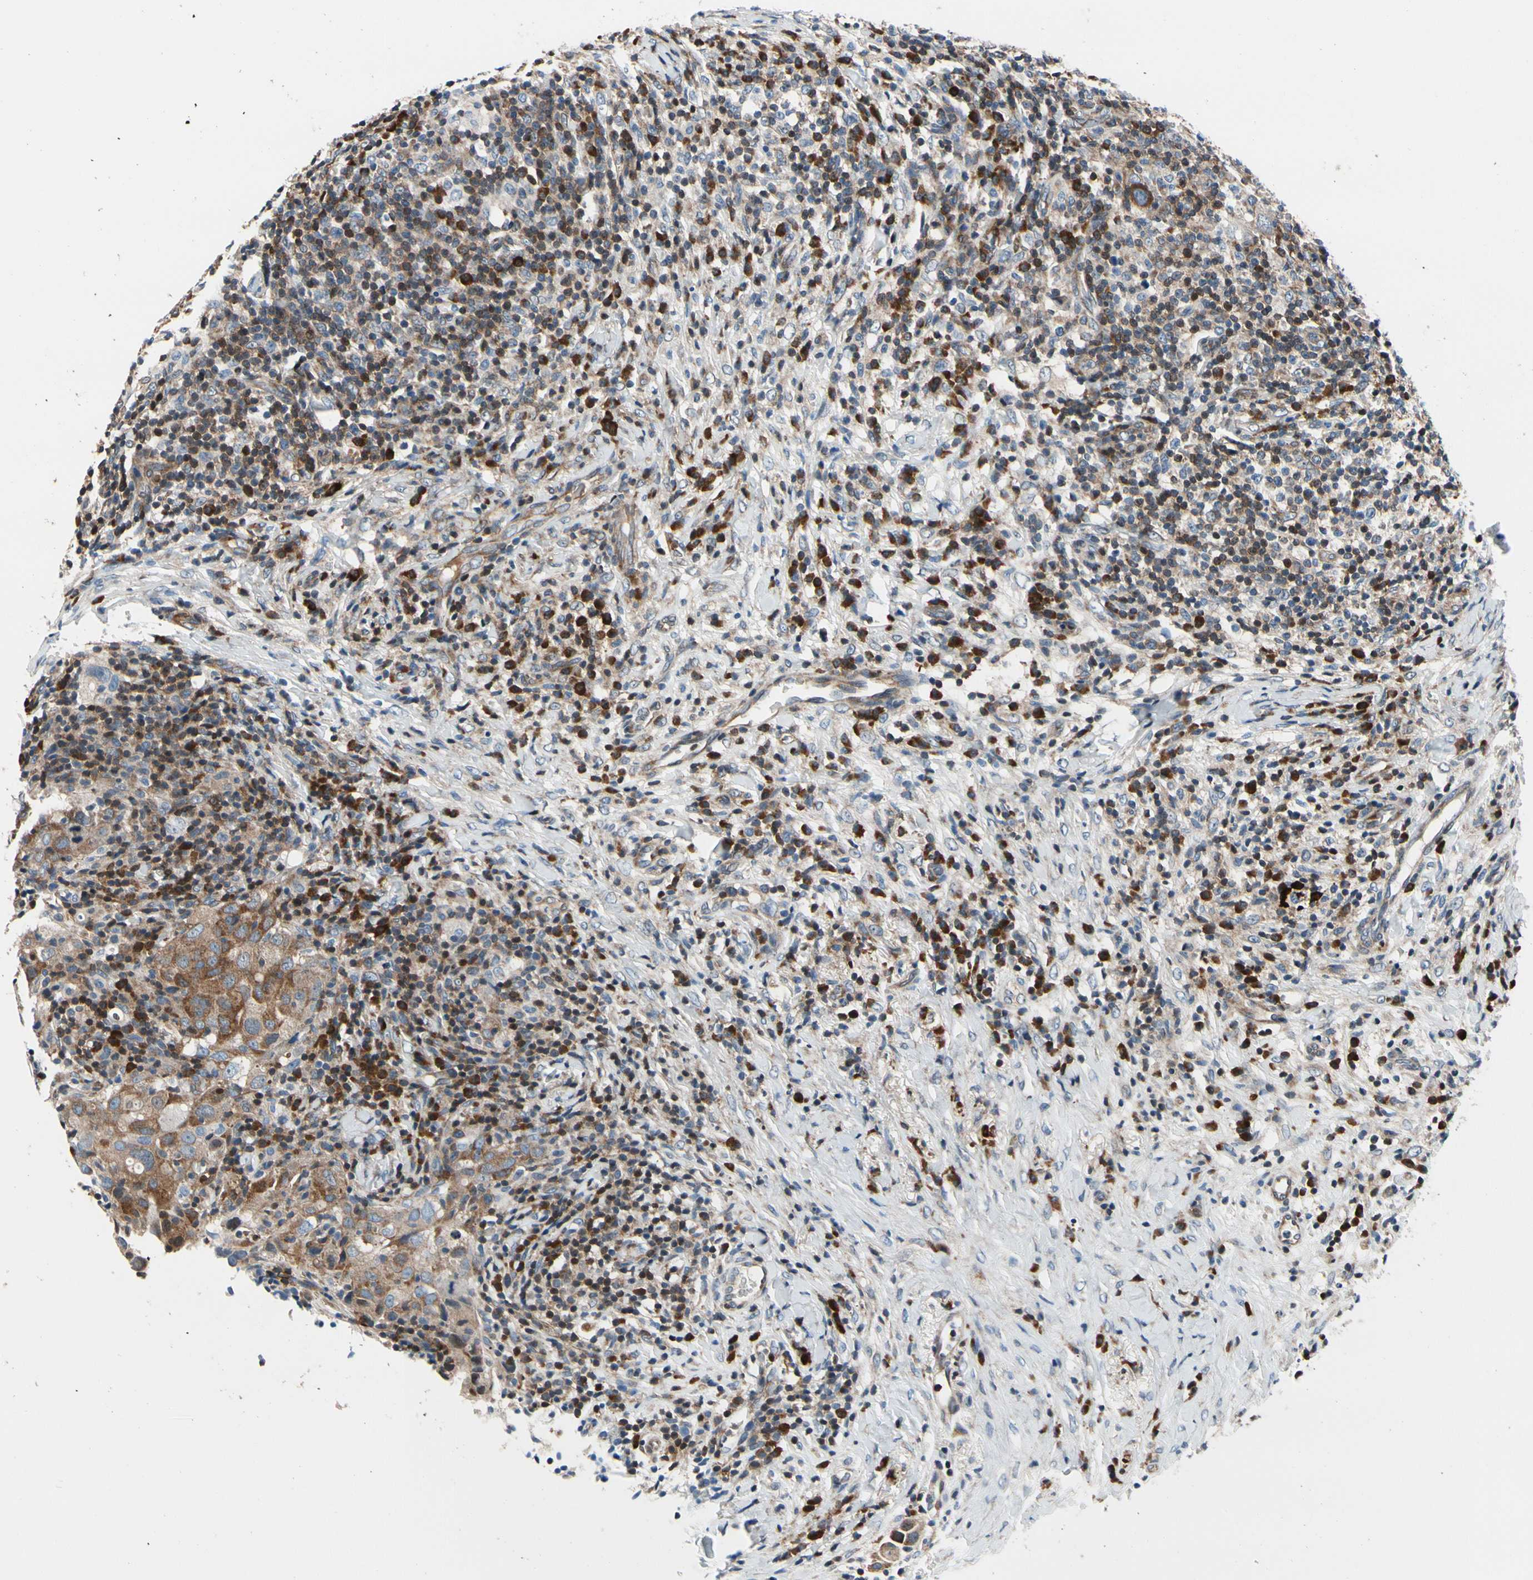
{"staining": {"intensity": "strong", "quantity": ">75%", "location": "cytoplasmic/membranous,nuclear"}, "tissue": "breast cancer", "cell_type": "Tumor cells", "image_type": "cancer", "snomed": [{"axis": "morphology", "description": "Duct carcinoma"}, {"axis": "topography", "description": "Breast"}], "caption": "A high-resolution histopathology image shows immunohistochemistry staining of breast infiltrating ductal carcinoma, which shows strong cytoplasmic/membranous and nuclear expression in approximately >75% of tumor cells.", "gene": "PRDX2", "patient": {"sex": "female", "age": 37}}